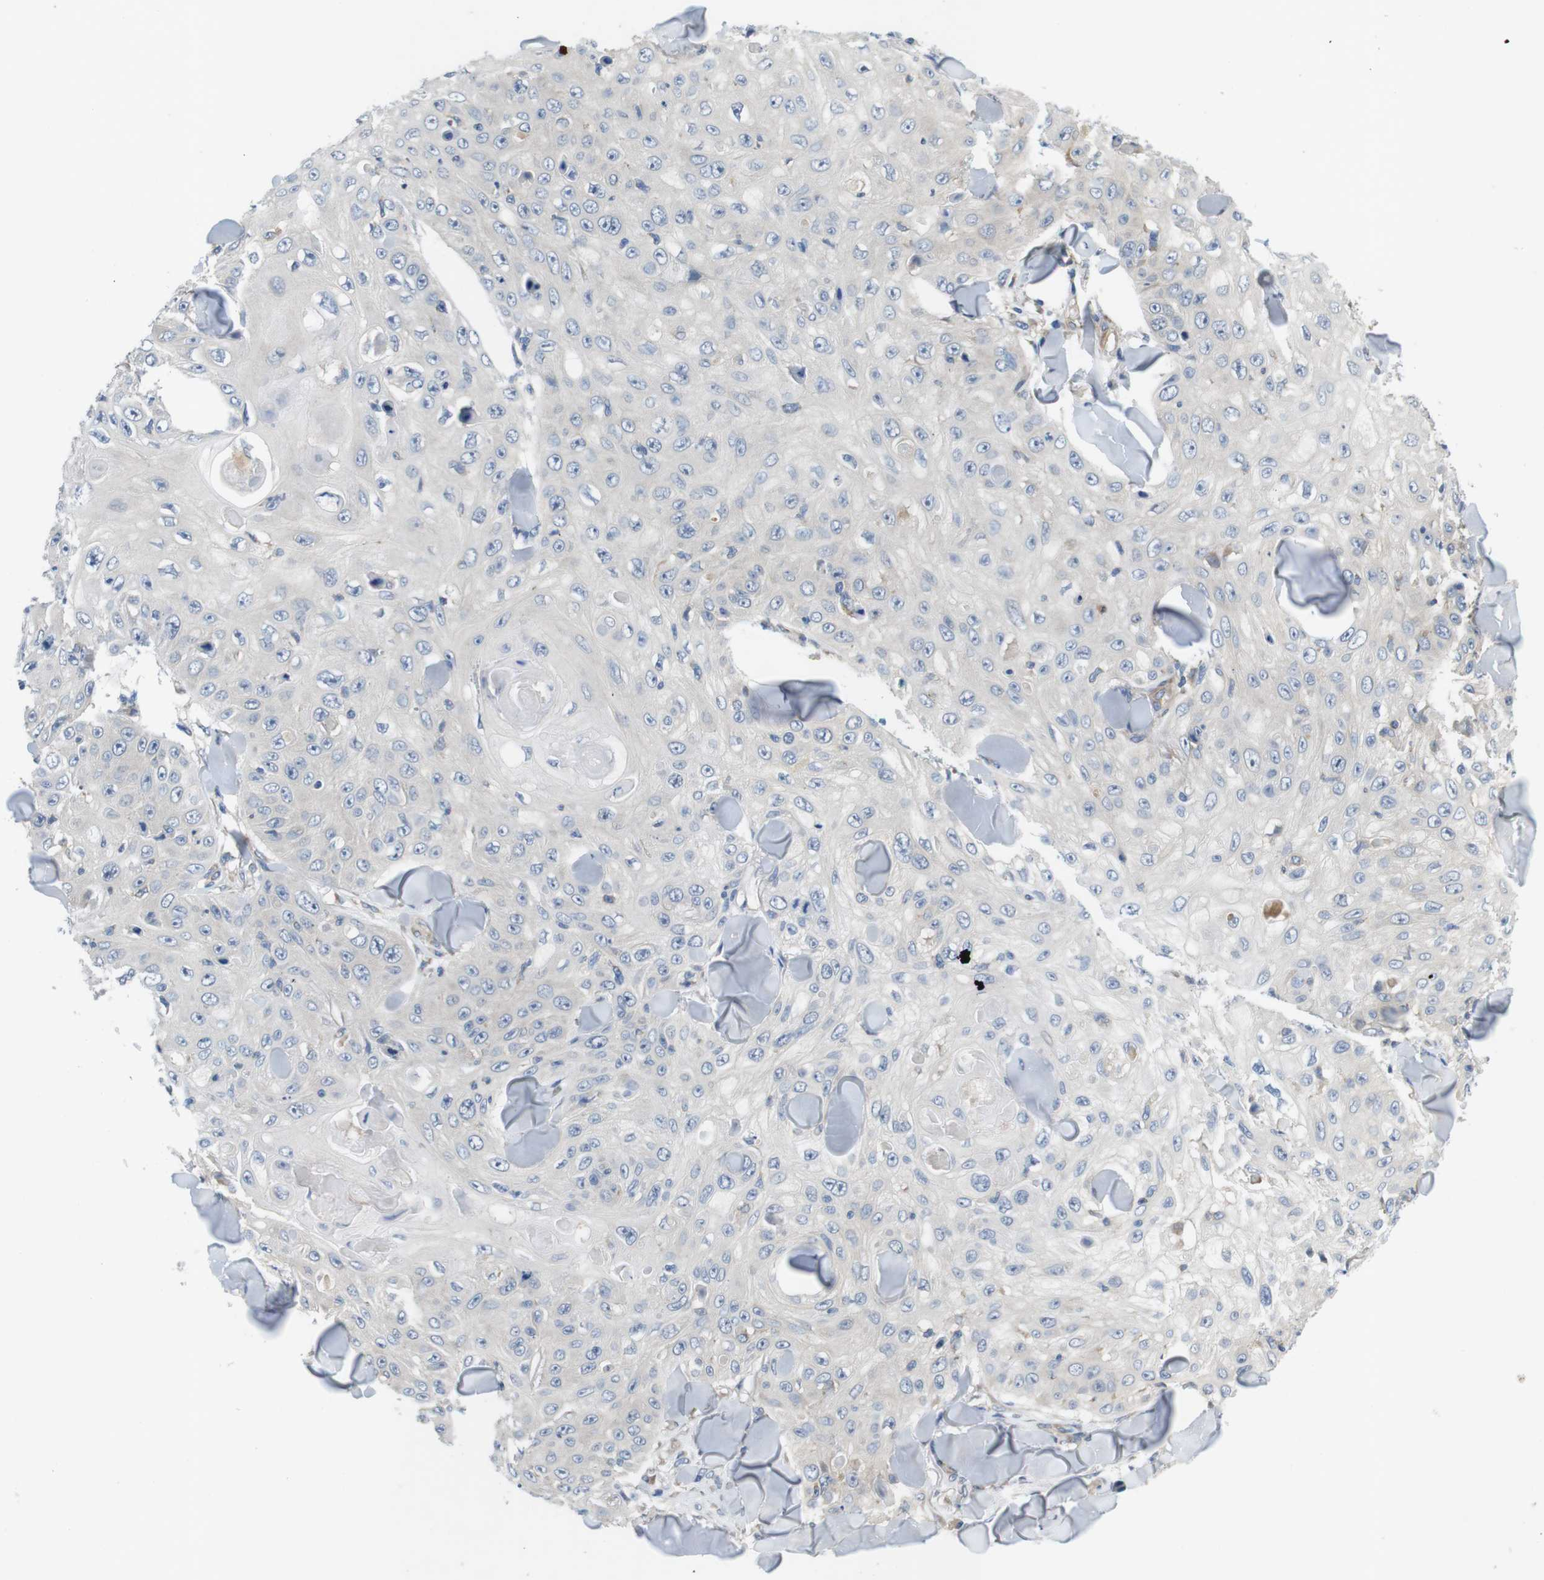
{"staining": {"intensity": "negative", "quantity": "none", "location": "none"}, "tissue": "skin cancer", "cell_type": "Tumor cells", "image_type": "cancer", "snomed": [{"axis": "morphology", "description": "Squamous cell carcinoma, NOS"}, {"axis": "topography", "description": "Skin"}], "caption": "Tumor cells show no significant staining in skin squamous cell carcinoma. (Brightfield microscopy of DAB (3,3'-diaminobenzidine) immunohistochemistry (IHC) at high magnification).", "gene": "DCLK1", "patient": {"sex": "male", "age": 86}}